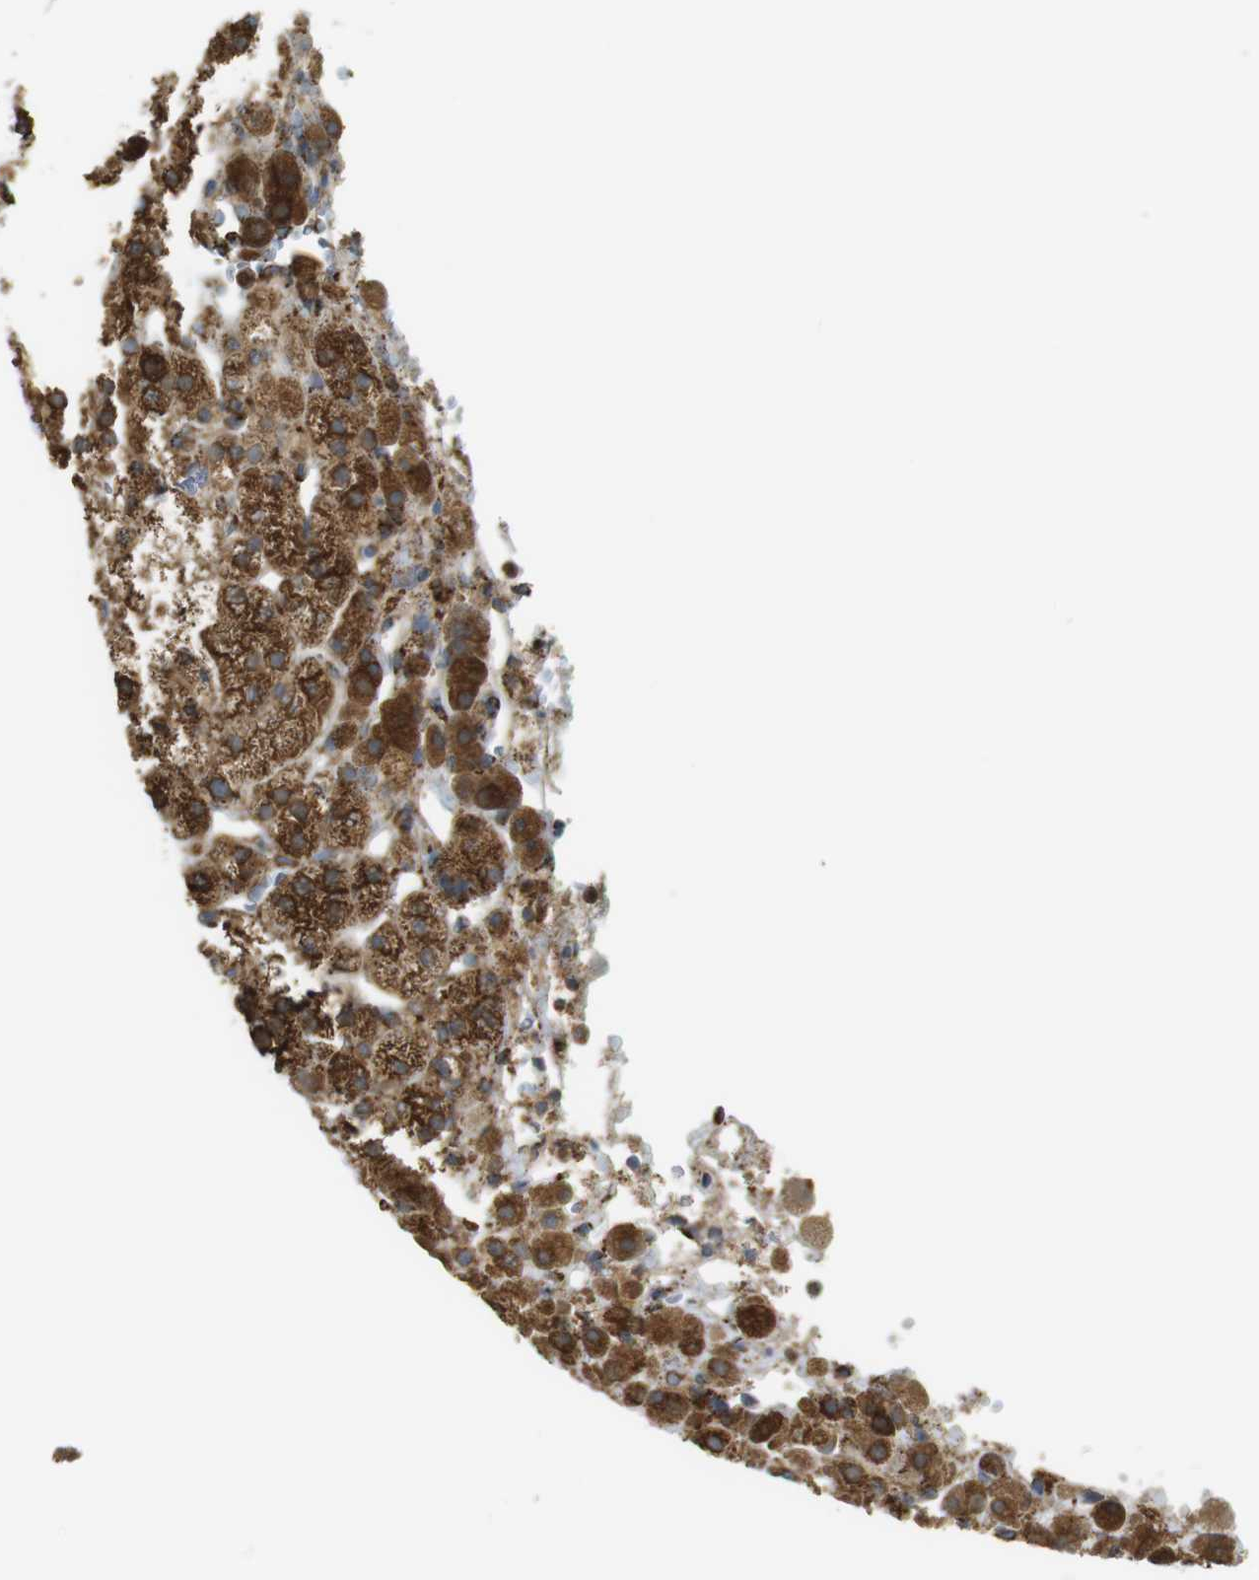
{"staining": {"intensity": "moderate", "quantity": ">75%", "location": "cytoplasmic/membranous"}, "tissue": "adrenal gland", "cell_type": "Glandular cells", "image_type": "normal", "snomed": [{"axis": "morphology", "description": "Normal tissue, NOS"}, {"axis": "topography", "description": "Adrenal gland"}], "caption": "Protein expression analysis of benign human adrenal gland reveals moderate cytoplasmic/membranous positivity in about >75% of glandular cells.", "gene": "MBOAT2", "patient": {"sex": "male", "age": 56}}